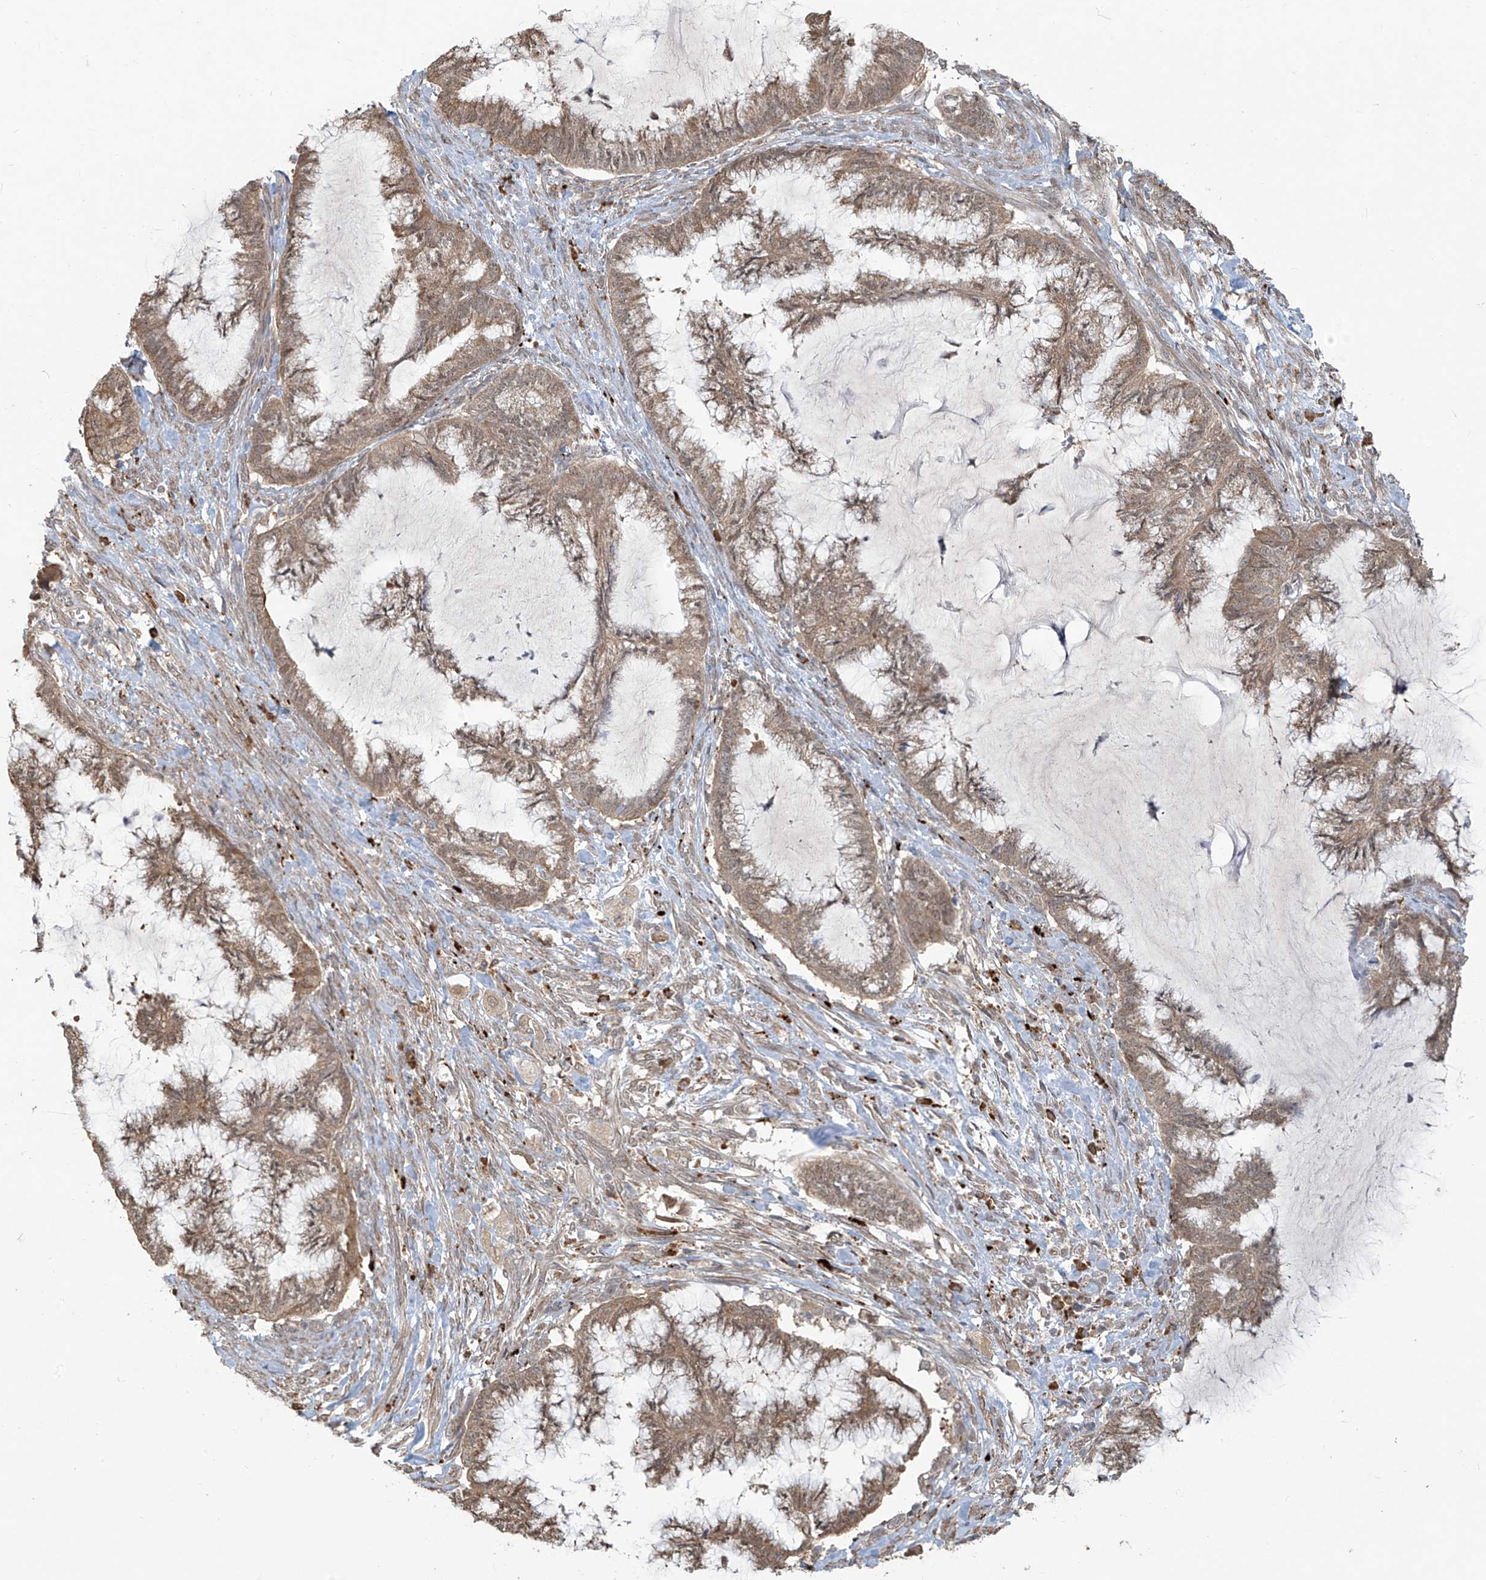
{"staining": {"intensity": "weak", "quantity": ">75%", "location": "cytoplasmic/membranous,nuclear"}, "tissue": "endometrial cancer", "cell_type": "Tumor cells", "image_type": "cancer", "snomed": [{"axis": "morphology", "description": "Adenocarcinoma, NOS"}, {"axis": "topography", "description": "Endometrium"}], "caption": "Endometrial adenocarcinoma stained for a protein (brown) displays weak cytoplasmic/membranous and nuclear positive positivity in about >75% of tumor cells.", "gene": "PLEKHM3", "patient": {"sex": "female", "age": 86}}